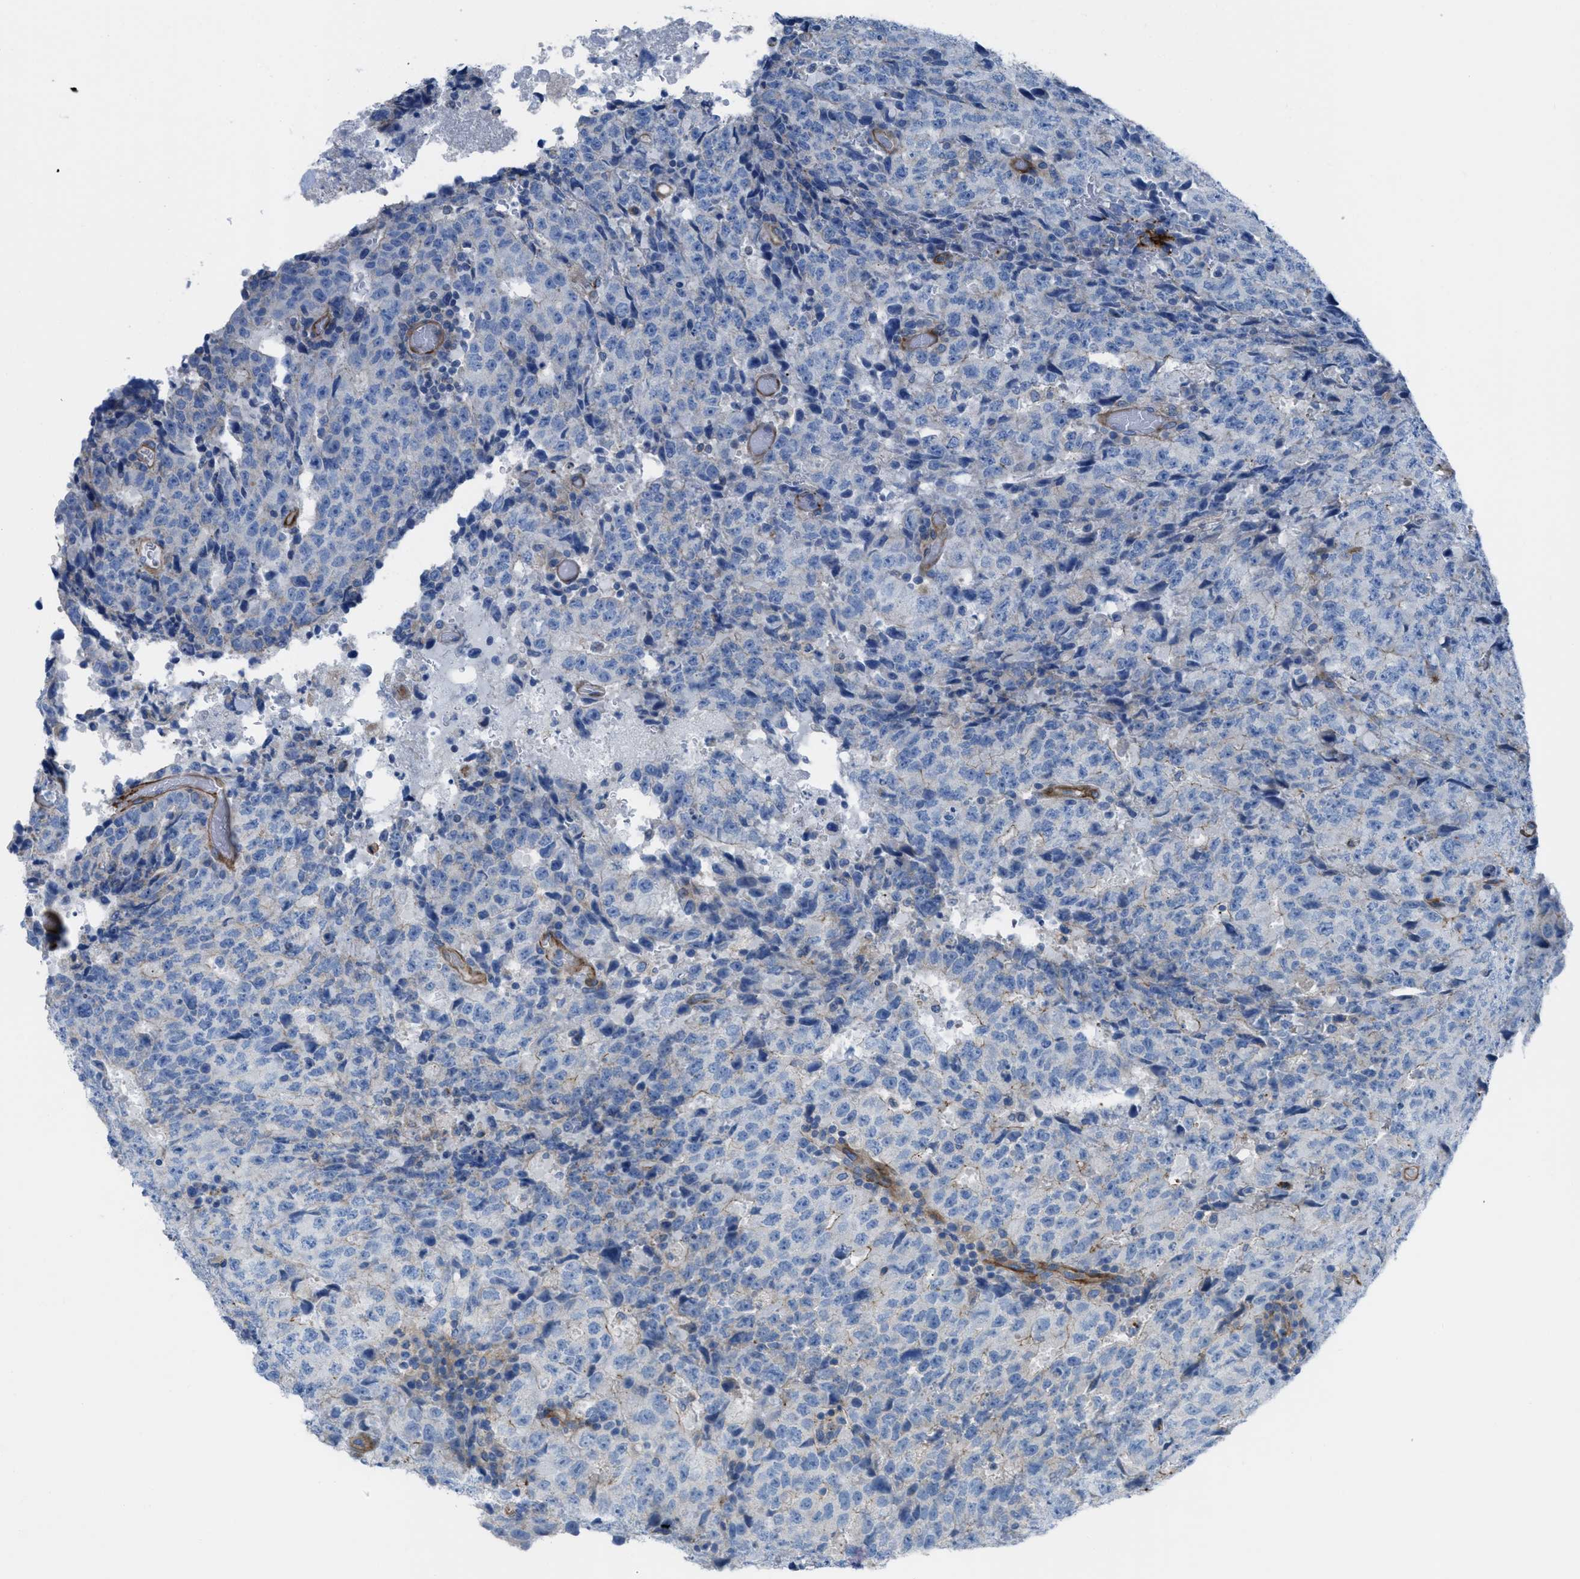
{"staining": {"intensity": "weak", "quantity": "<25%", "location": "cytoplasmic/membranous"}, "tissue": "testis cancer", "cell_type": "Tumor cells", "image_type": "cancer", "snomed": [{"axis": "morphology", "description": "Necrosis, NOS"}, {"axis": "morphology", "description": "Carcinoma, Embryonal, NOS"}, {"axis": "topography", "description": "Testis"}], "caption": "An IHC photomicrograph of testis cancer is shown. There is no staining in tumor cells of testis cancer.", "gene": "KCNH7", "patient": {"sex": "male", "age": 19}}